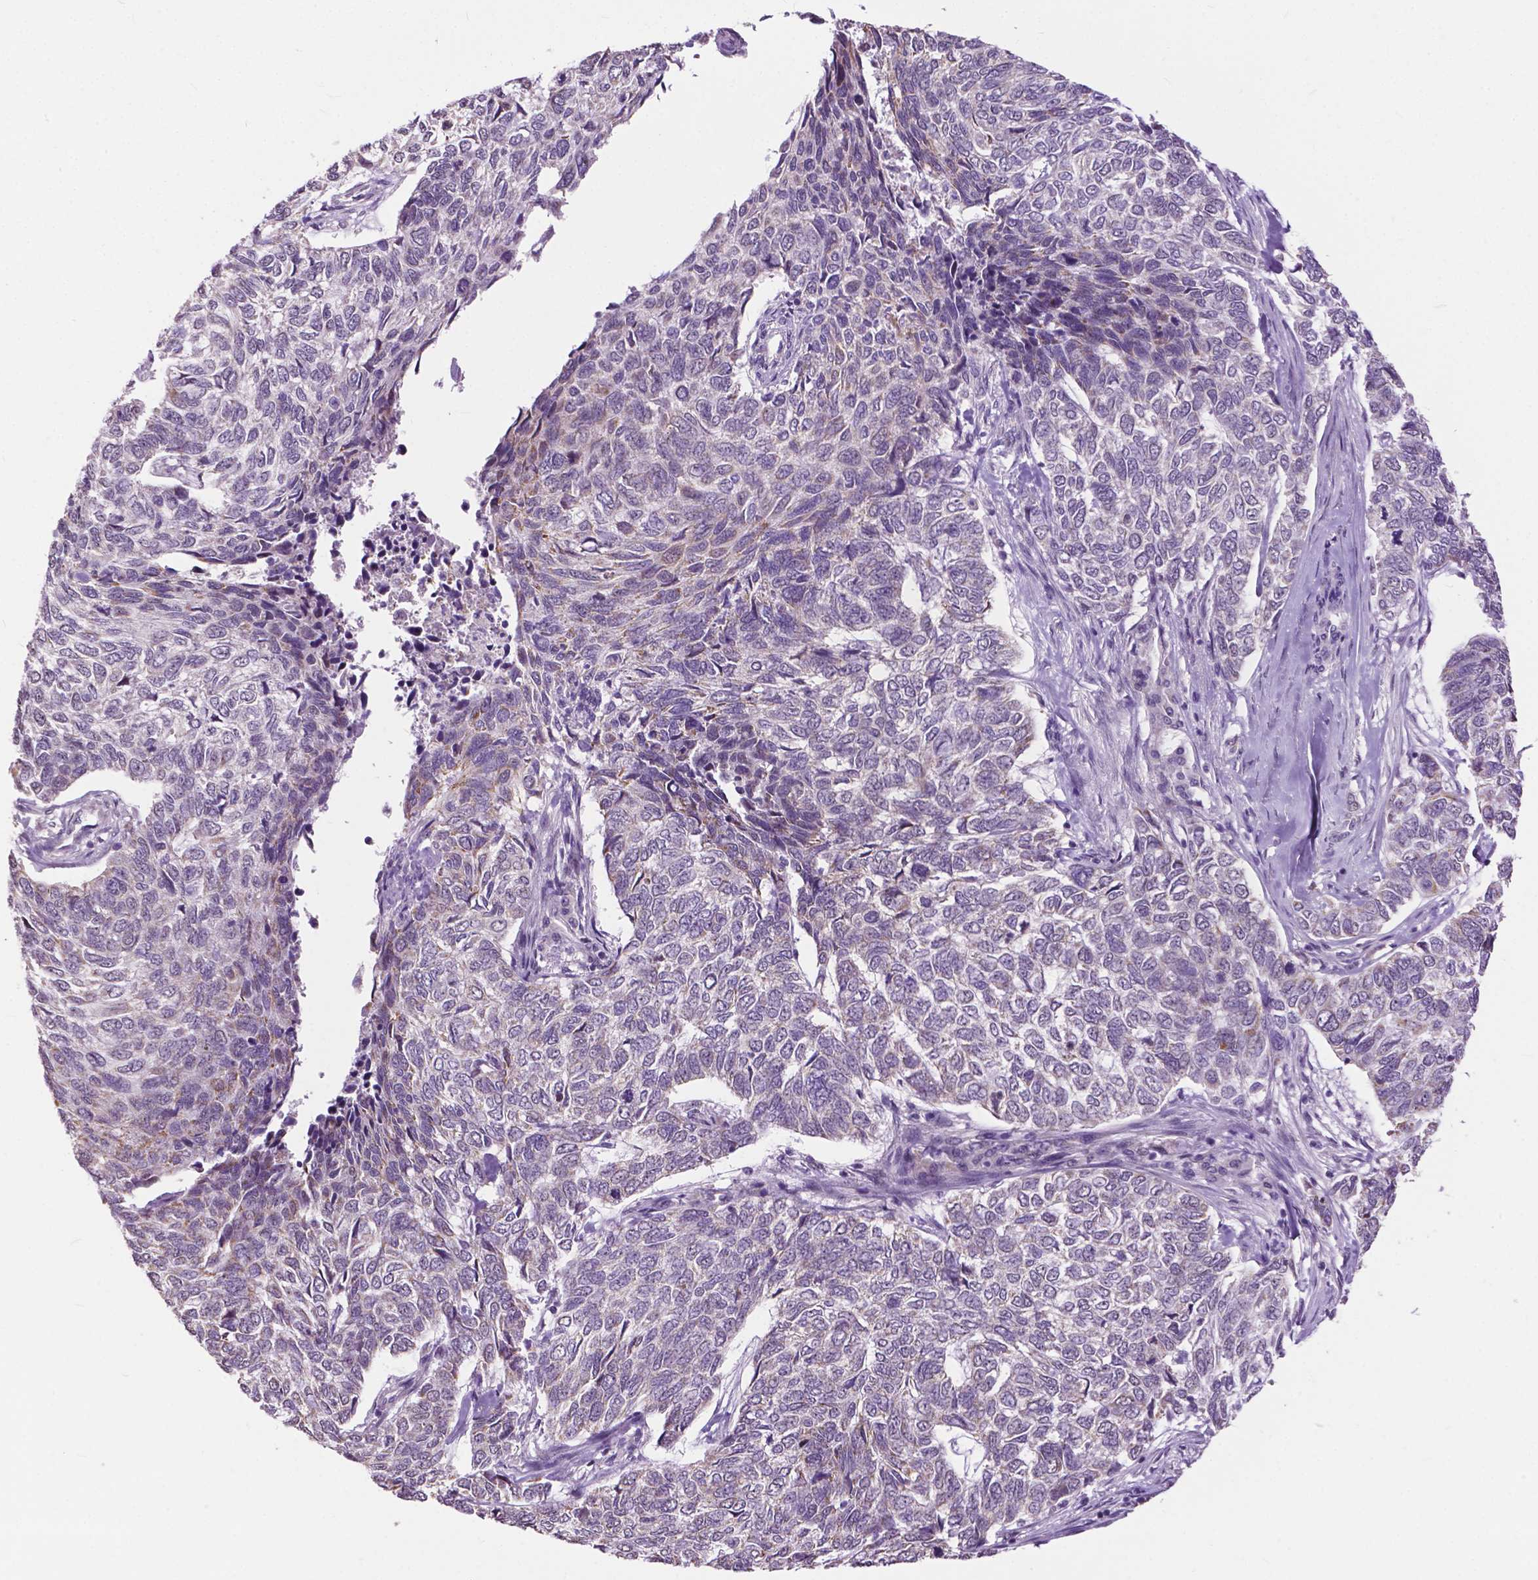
{"staining": {"intensity": "negative", "quantity": "none", "location": "none"}, "tissue": "skin cancer", "cell_type": "Tumor cells", "image_type": "cancer", "snomed": [{"axis": "morphology", "description": "Basal cell carcinoma"}, {"axis": "topography", "description": "Skin"}], "caption": "There is no significant expression in tumor cells of skin cancer.", "gene": "TTC9B", "patient": {"sex": "female", "age": 65}}